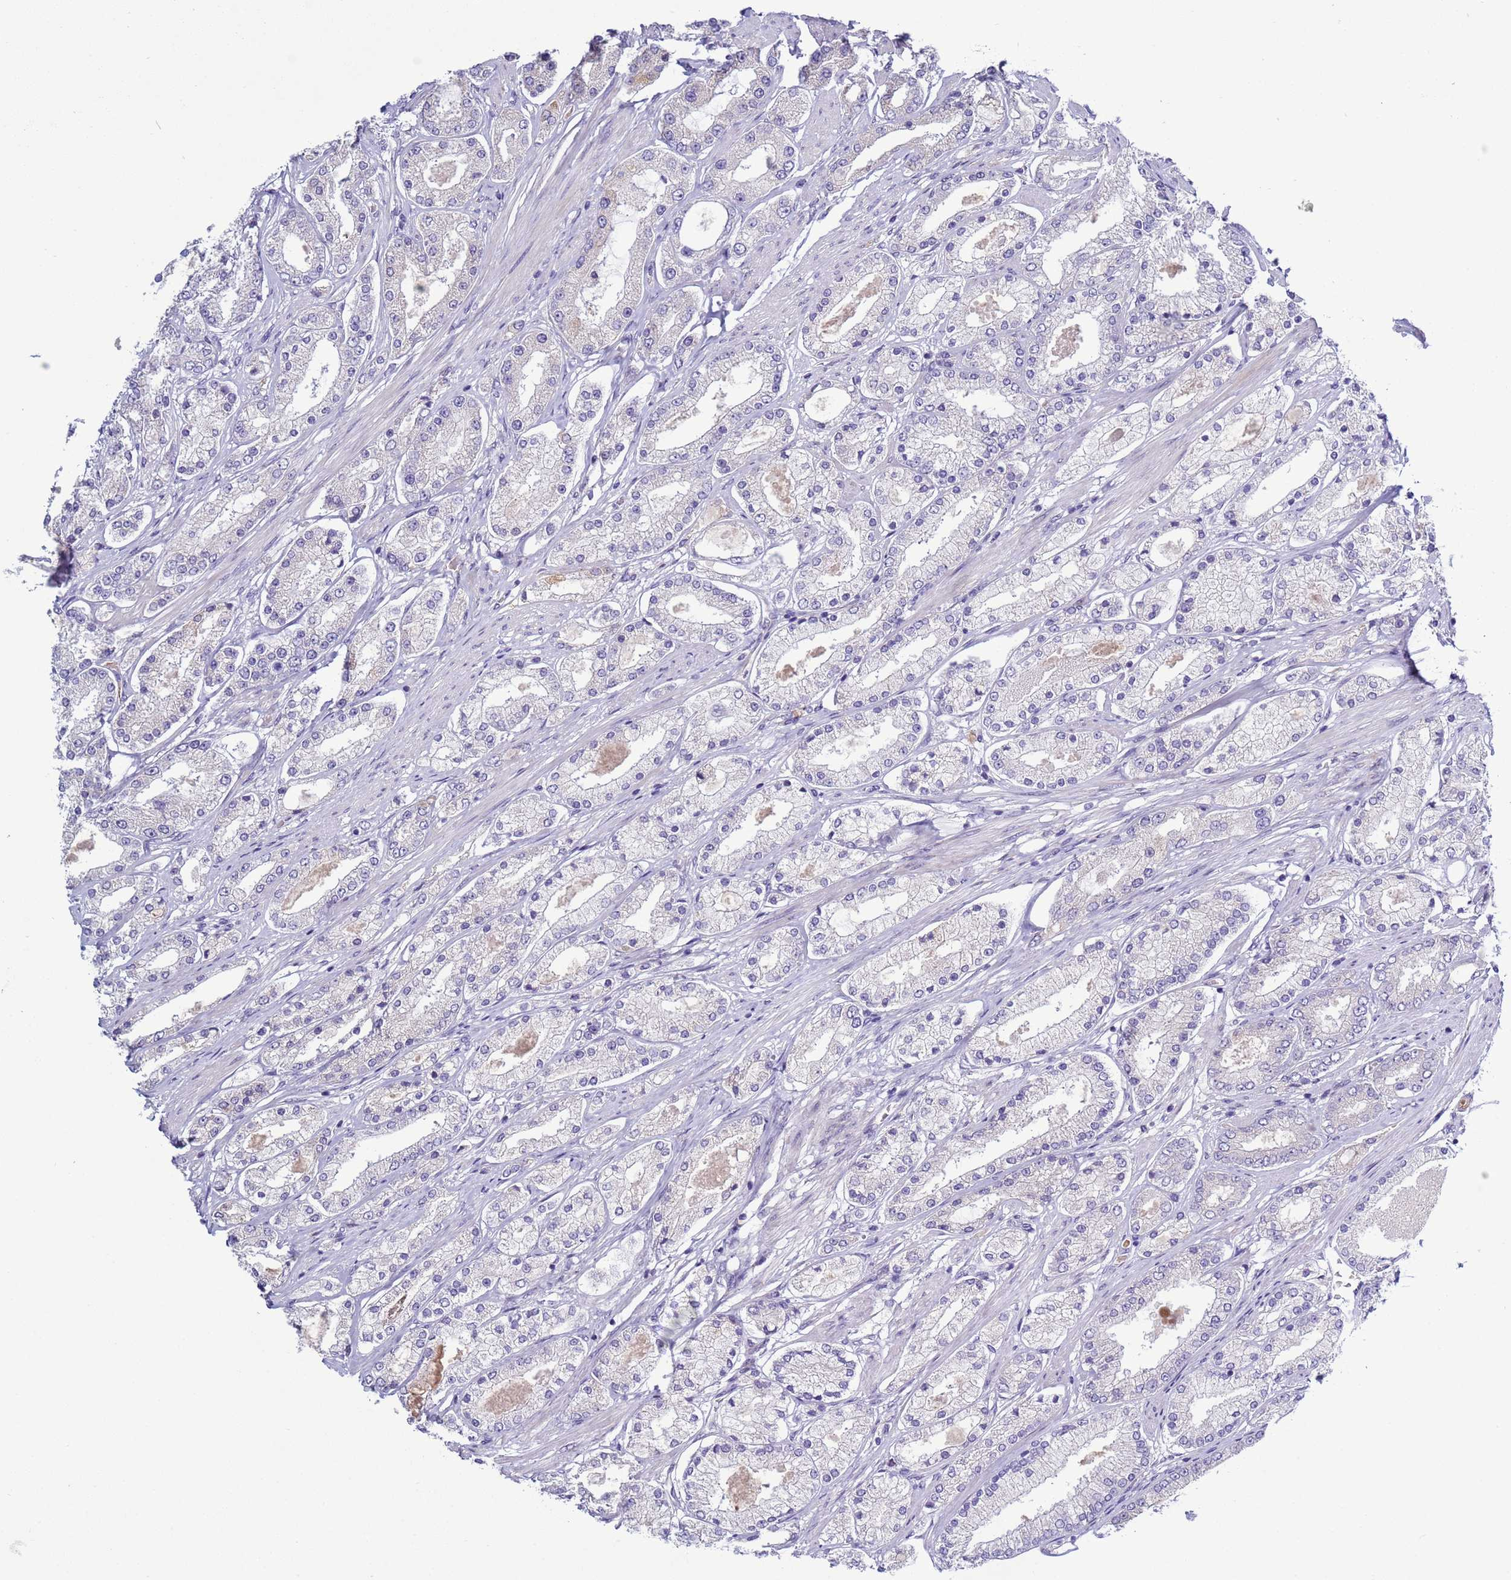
{"staining": {"intensity": "negative", "quantity": "none", "location": "none"}, "tissue": "prostate cancer", "cell_type": "Tumor cells", "image_type": "cancer", "snomed": [{"axis": "morphology", "description": "Adenocarcinoma, High grade"}, {"axis": "topography", "description": "Prostate"}], "caption": "The micrograph reveals no significant staining in tumor cells of prostate cancer (high-grade adenocarcinoma).", "gene": "ABHD17B", "patient": {"sex": "male", "age": 69}}